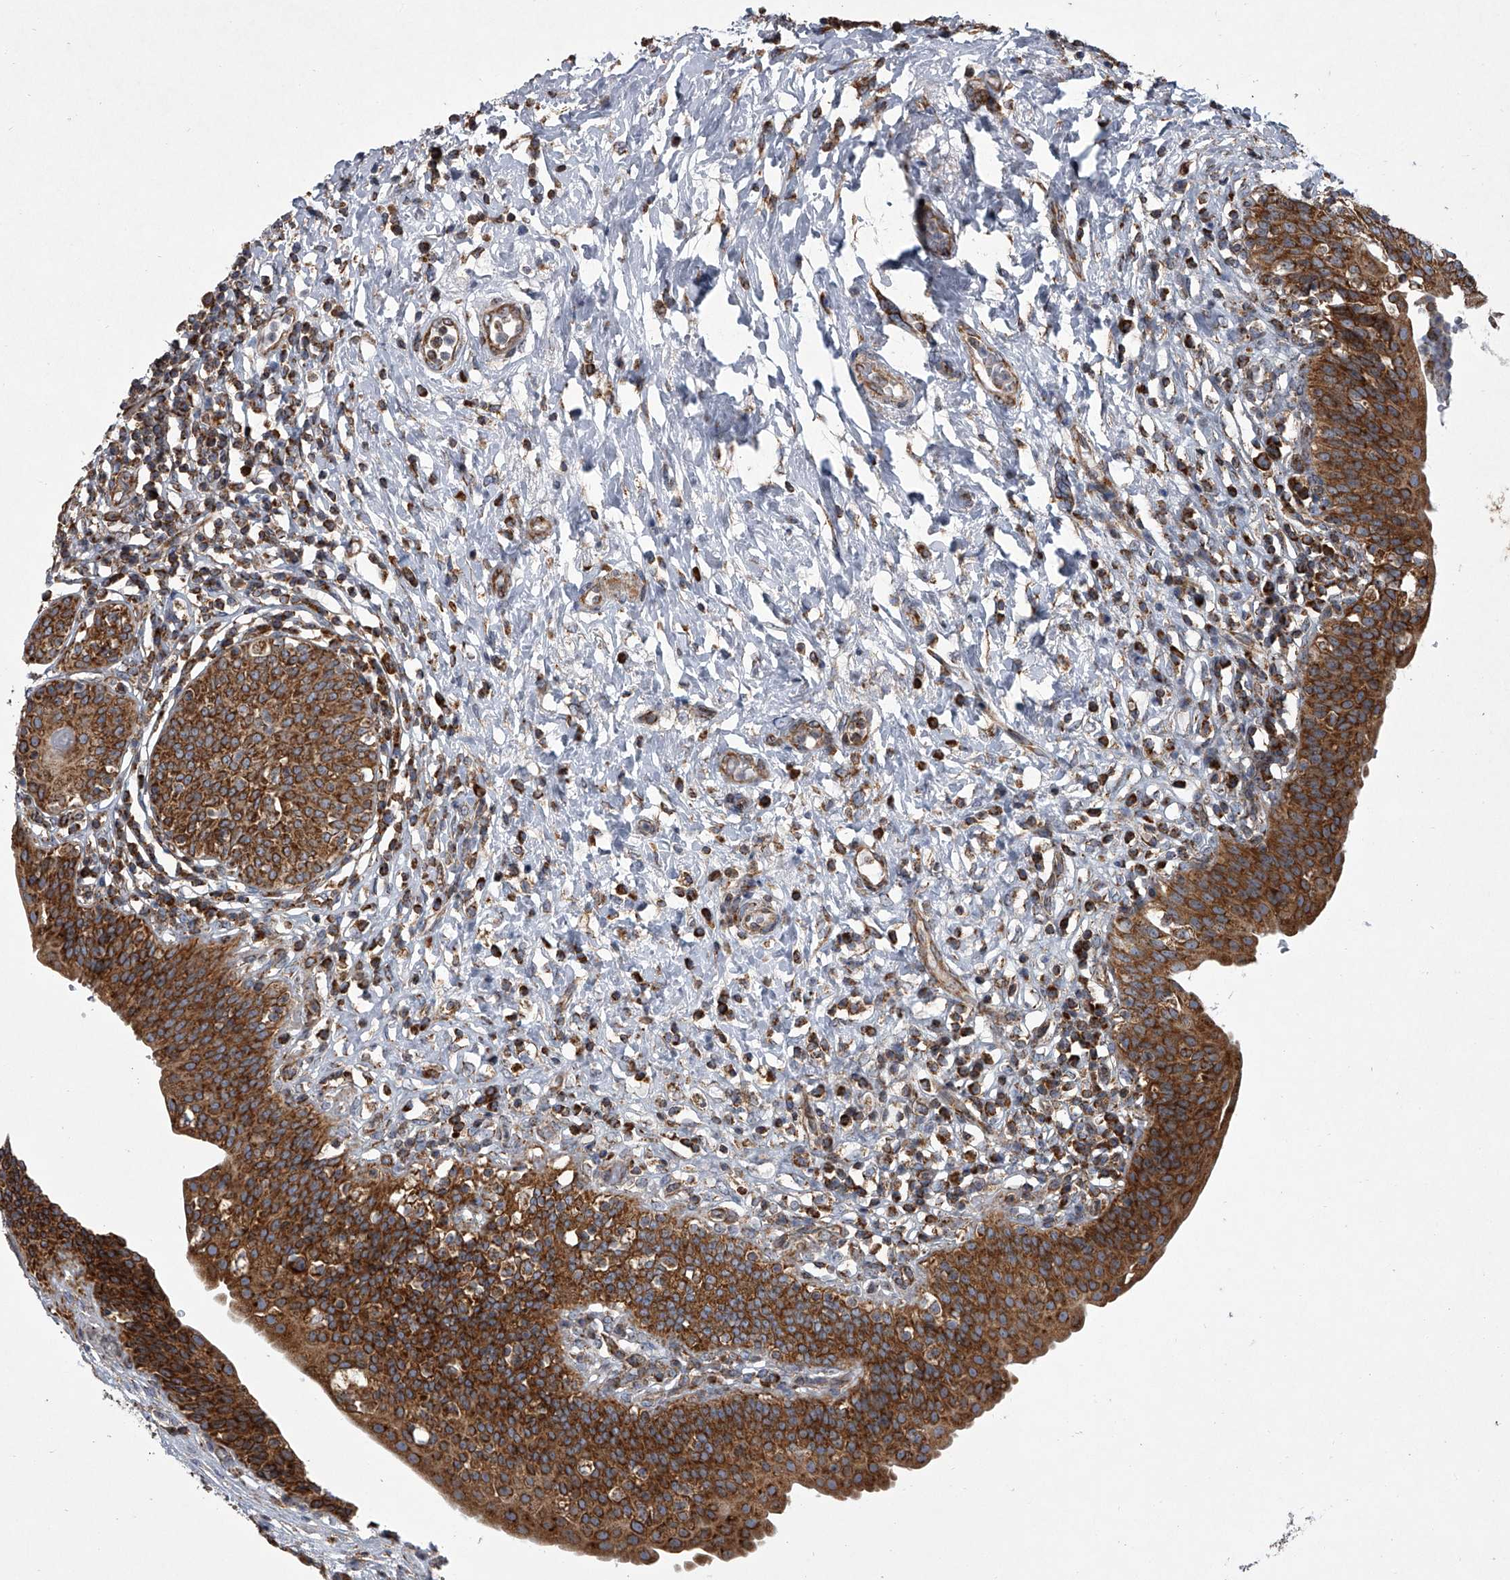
{"staining": {"intensity": "strong", "quantity": ">75%", "location": "cytoplasmic/membranous"}, "tissue": "urinary bladder", "cell_type": "Urothelial cells", "image_type": "normal", "snomed": [{"axis": "morphology", "description": "Normal tissue, NOS"}, {"axis": "topography", "description": "Urinary bladder"}], "caption": "Immunohistochemistry image of normal urinary bladder stained for a protein (brown), which reveals high levels of strong cytoplasmic/membranous staining in about >75% of urothelial cells.", "gene": "ZC3H15", "patient": {"sex": "male", "age": 83}}